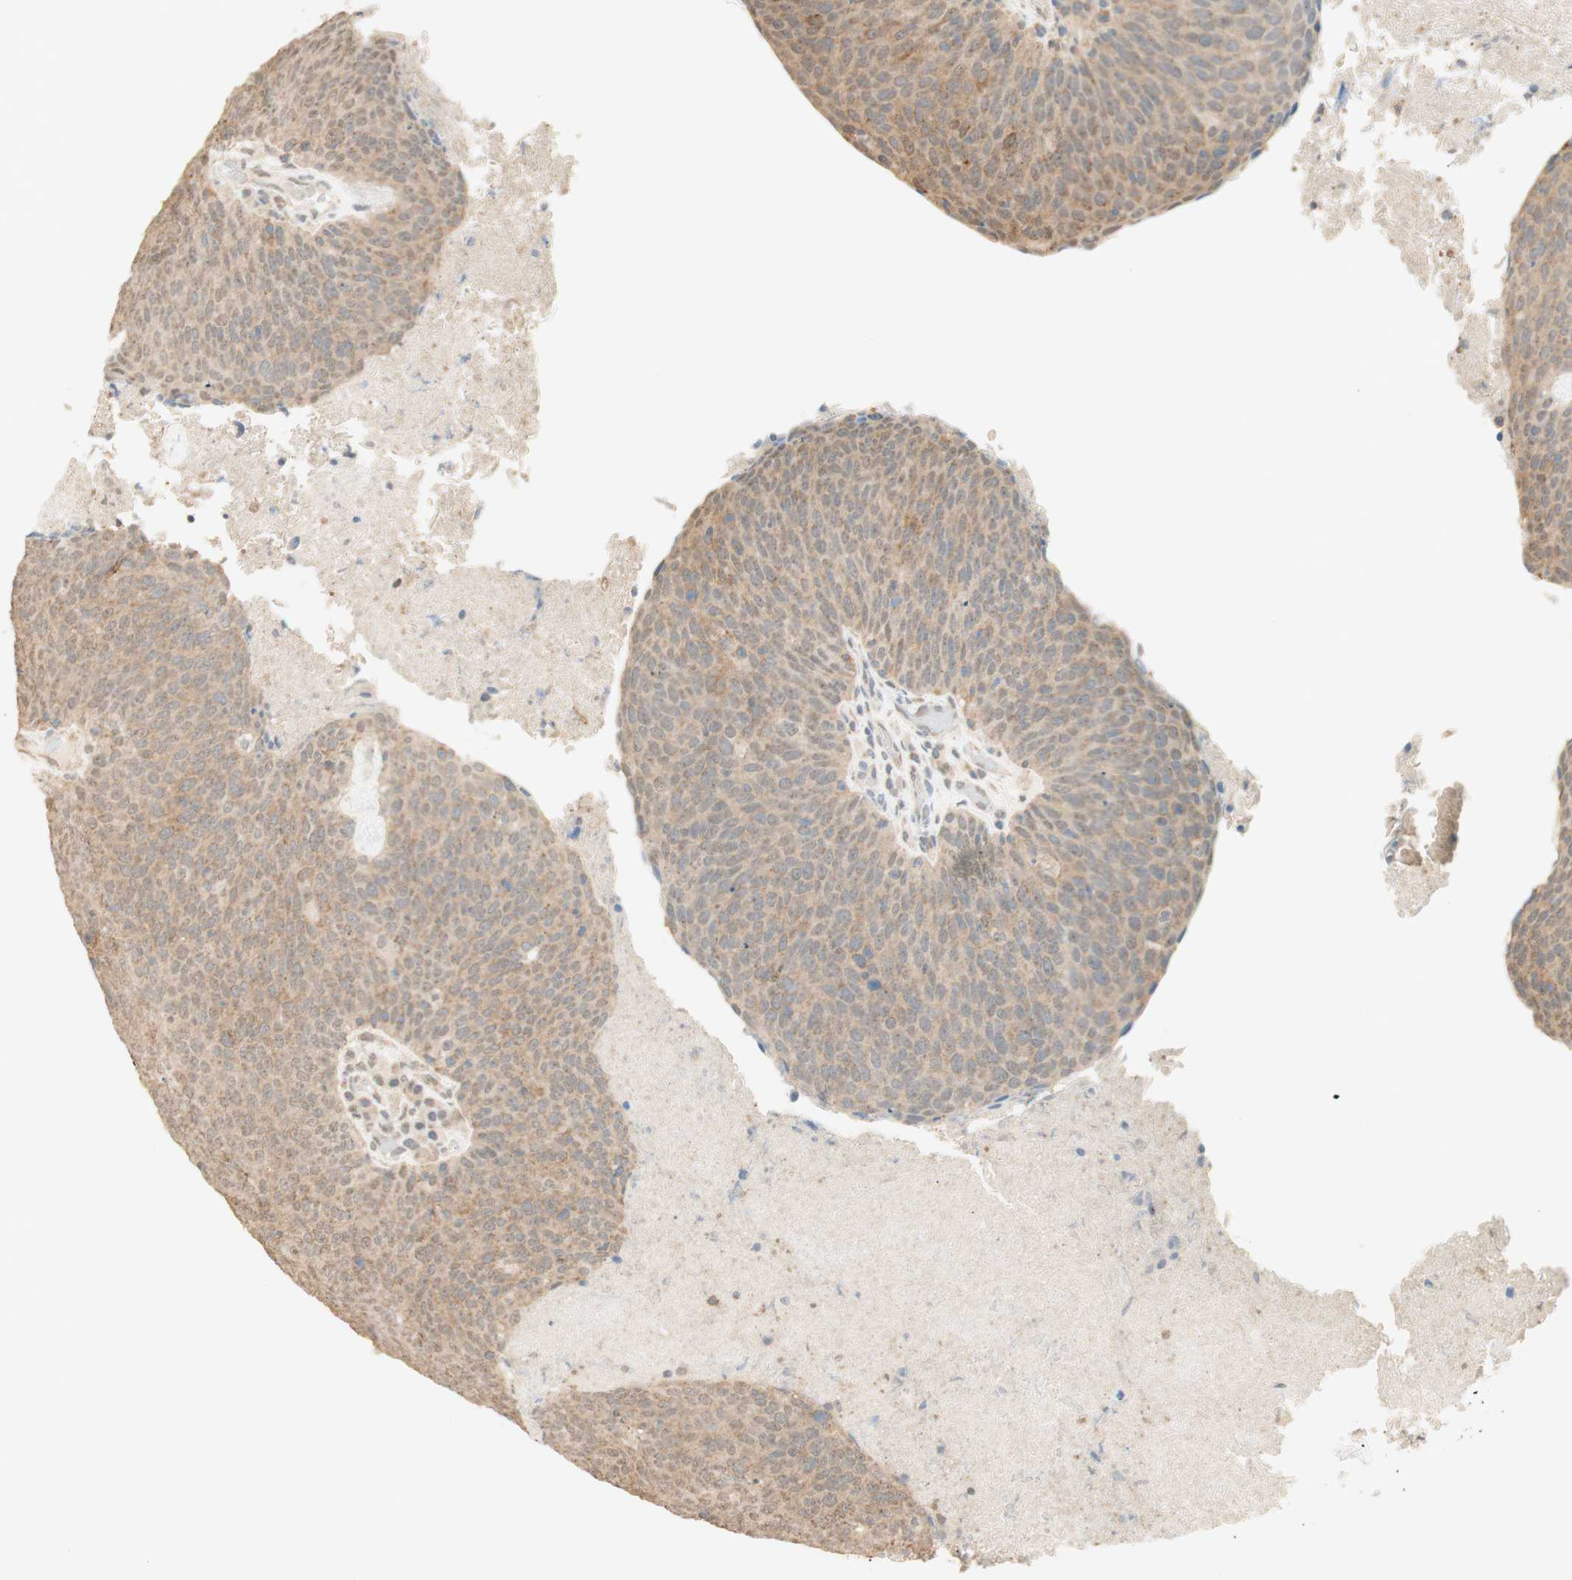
{"staining": {"intensity": "weak", "quantity": ">75%", "location": "cytoplasmic/membranous"}, "tissue": "head and neck cancer", "cell_type": "Tumor cells", "image_type": "cancer", "snomed": [{"axis": "morphology", "description": "Squamous cell carcinoma, NOS"}, {"axis": "morphology", "description": "Squamous cell carcinoma, metastatic, NOS"}, {"axis": "topography", "description": "Lymph node"}, {"axis": "topography", "description": "Head-Neck"}], "caption": "A photomicrograph of human head and neck metastatic squamous cell carcinoma stained for a protein demonstrates weak cytoplasmic/membranous brown staining in tumor cells.", "gene": "SPINT2", "patient": {"sex": "male", "age": 62}}